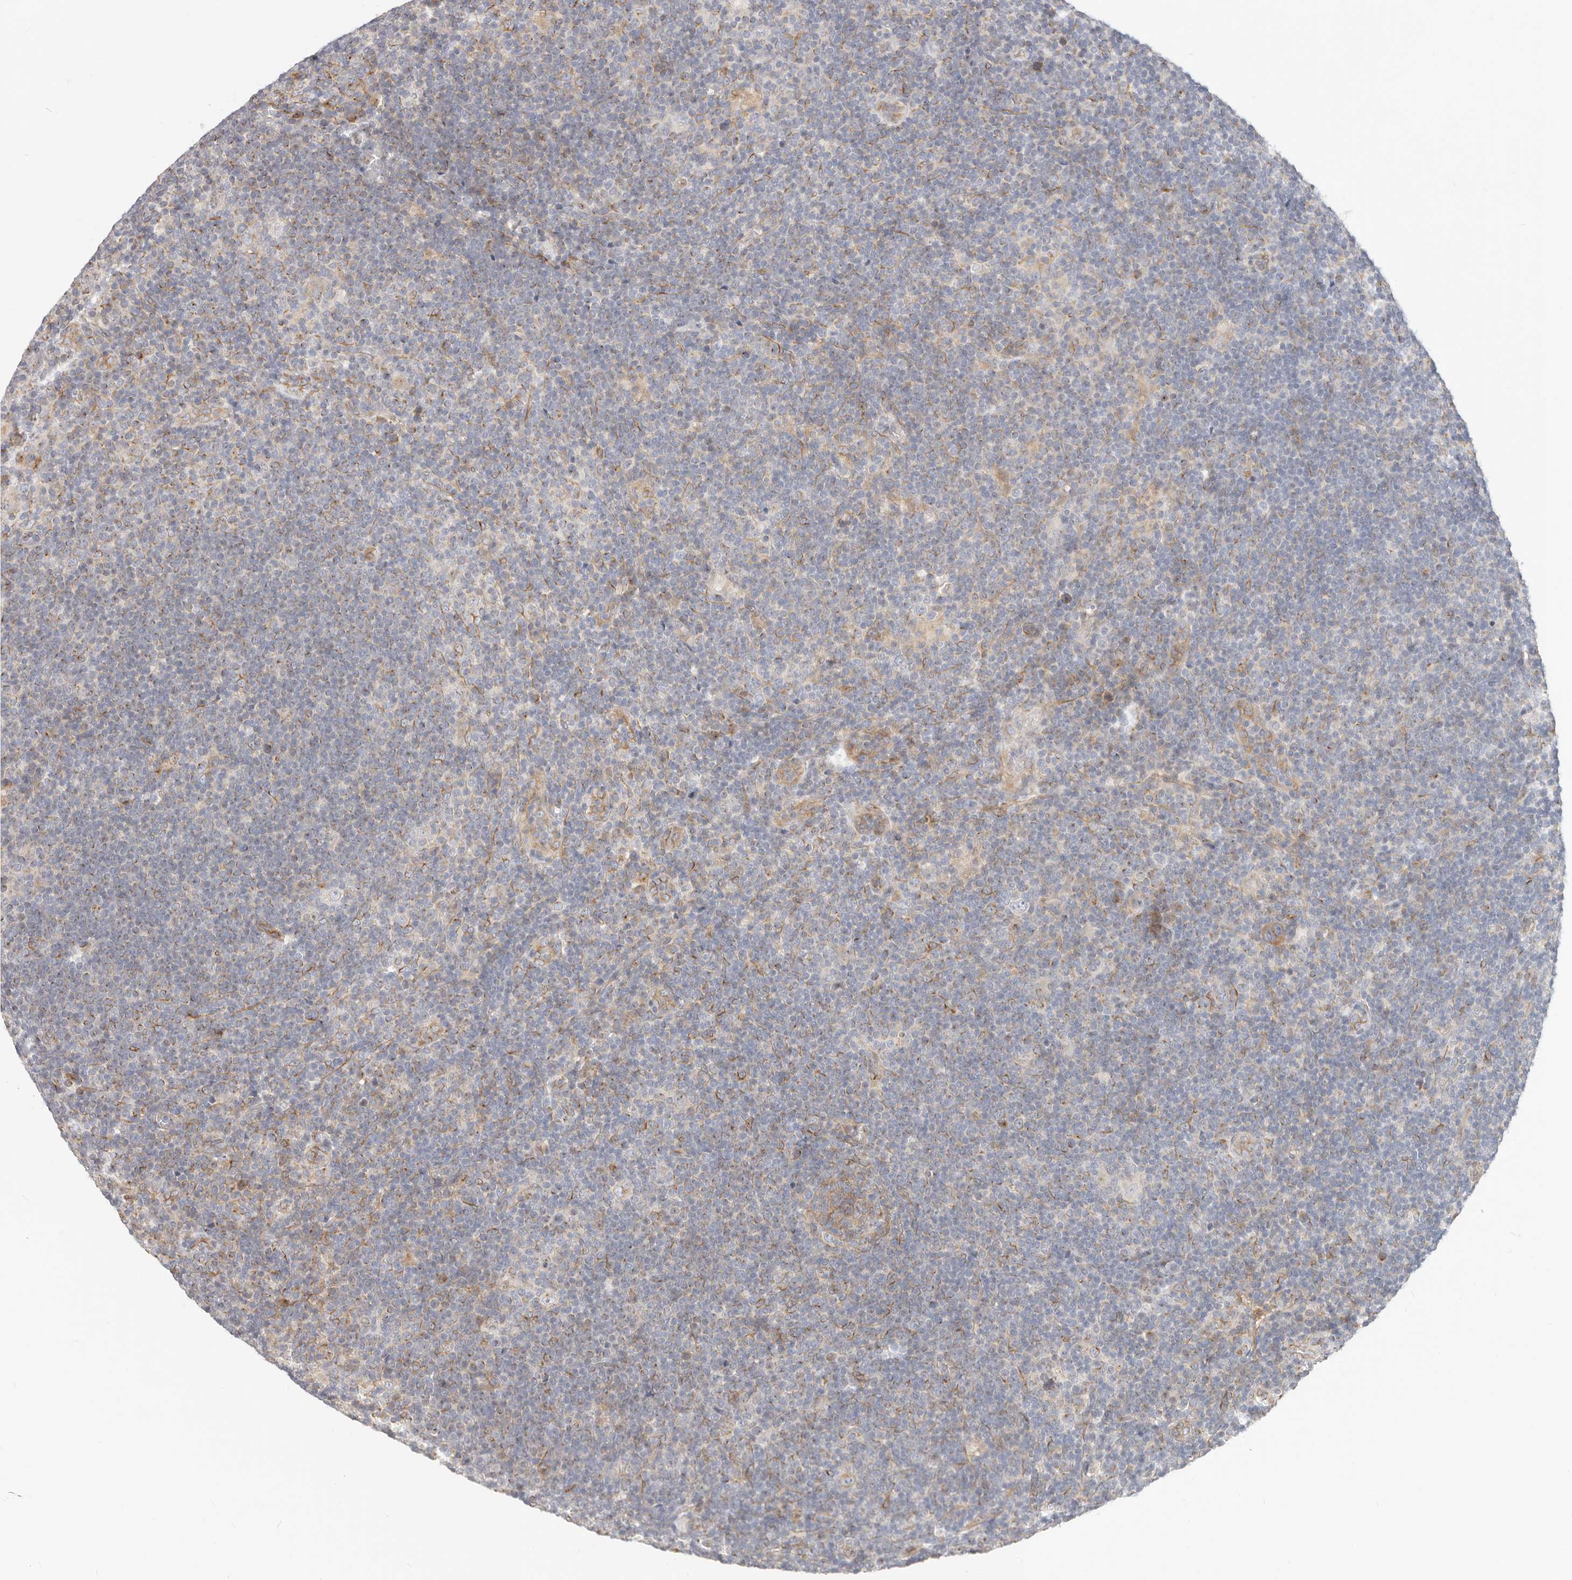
{"staining": {"intensity": "negative", "quantity": "none", "location": "none"}, "tissue": "lymphoma", "cell_type": "Tumor cells", "image_type": "cancer", "snomed": [{"axis": "morphology", "description": "Hodgkin's disease, NOS"}, {"axis": "topography", "description": "Lymph node"}], "caption": "A histopathology image of human Hodgkin's disease is negative for staining in tumor cells.", "gene": "DTNBP1", "patient": {"sex": "female", "age": 57}}